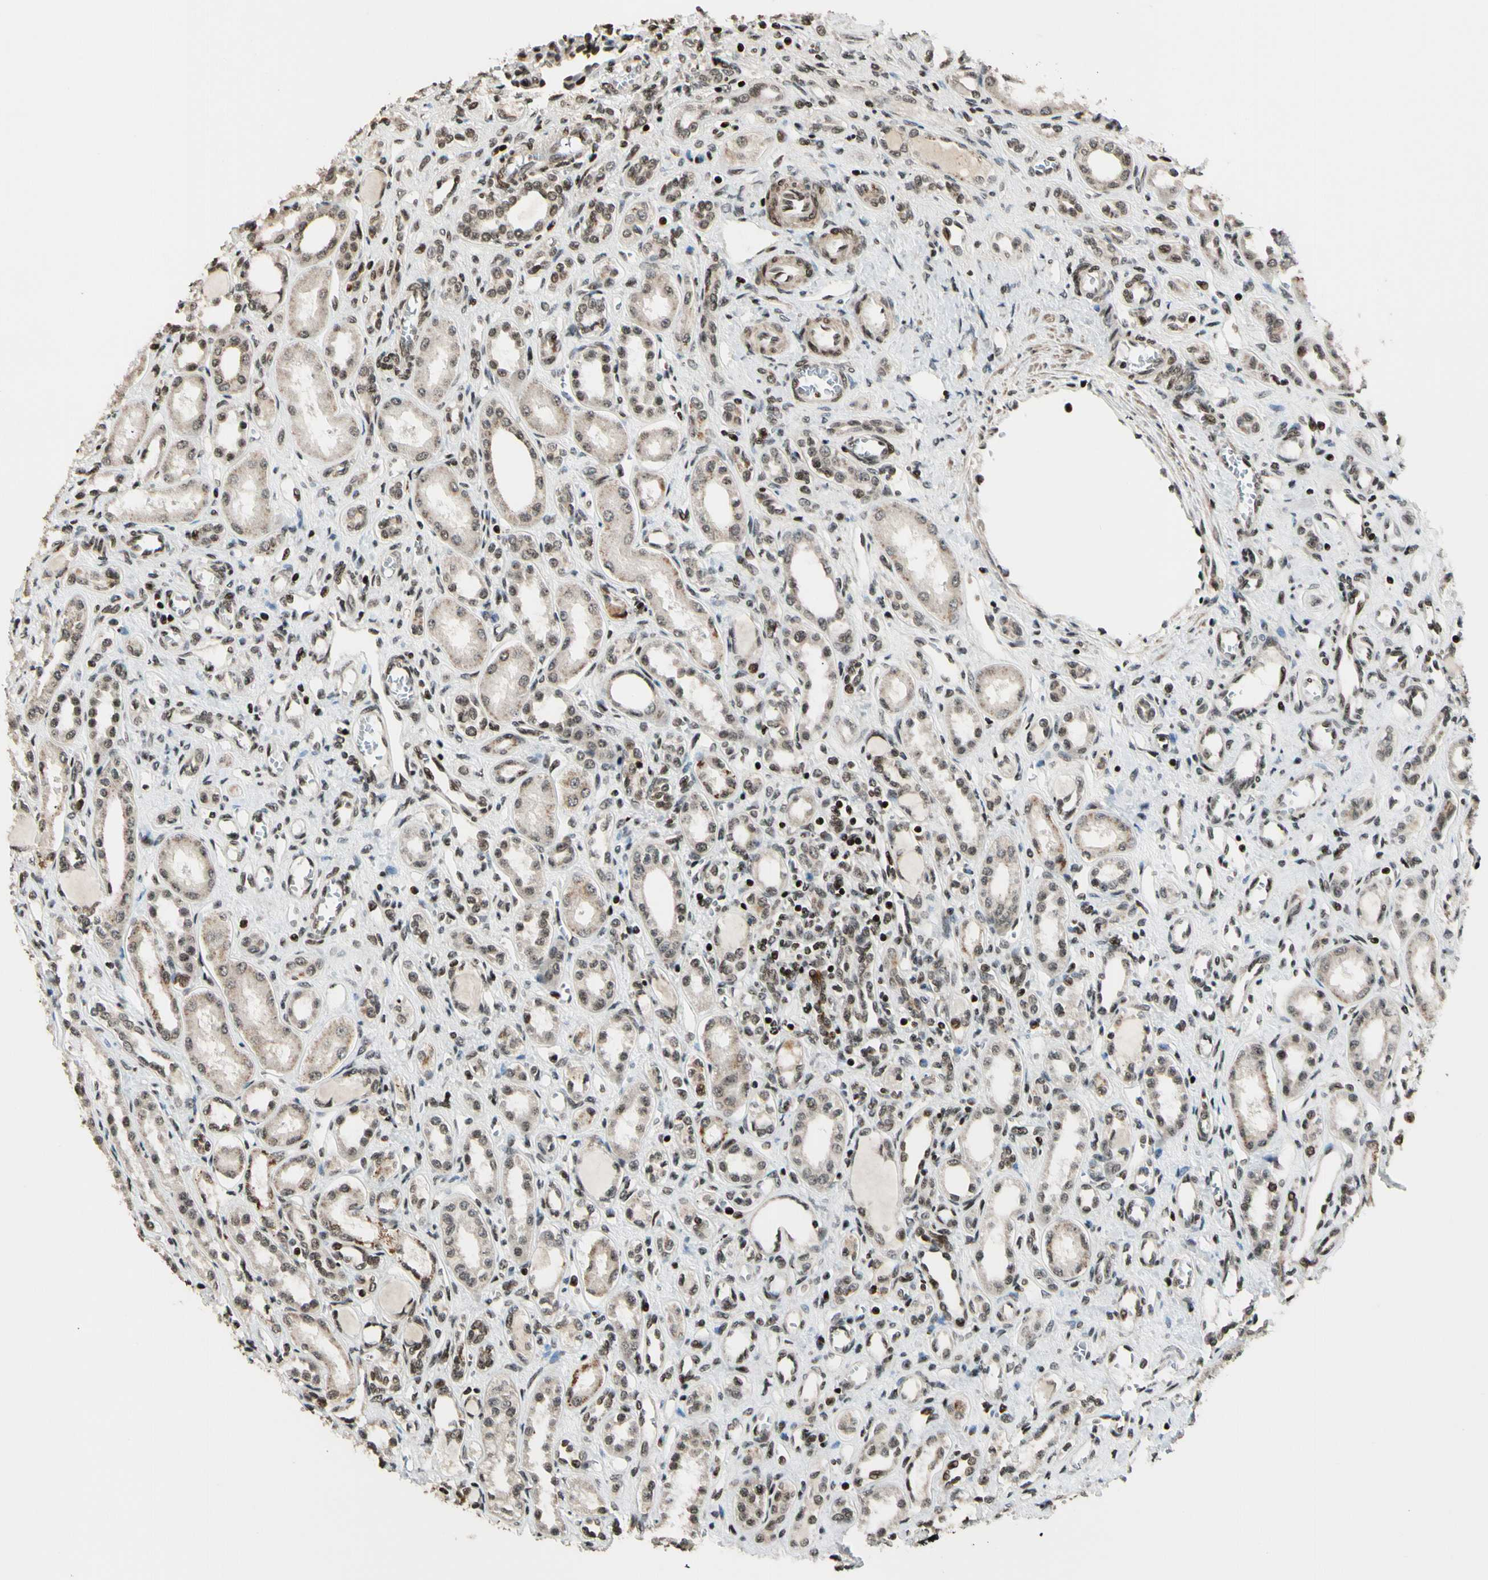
{"staining": {"intensity": "moderate", "quantity": "25%-75%", "location": "nuclear"}, "tissue": "kidney", "cell_type": "Cells in glomeruli", "image_type": "normal", "snomed": [{"axis": "morphology", "description": "Normal tissue, NOS"}, {"axis": "topography", "description": "Kidney"}], "caption": "Immunohistochemical staining of unremarkable kidney displays moderate nuclear protein staining in approximately 25%-75% of cells in glomeruli.", "gene": "TSHZ3", "patient": {"sex": "male", "age": 7}}